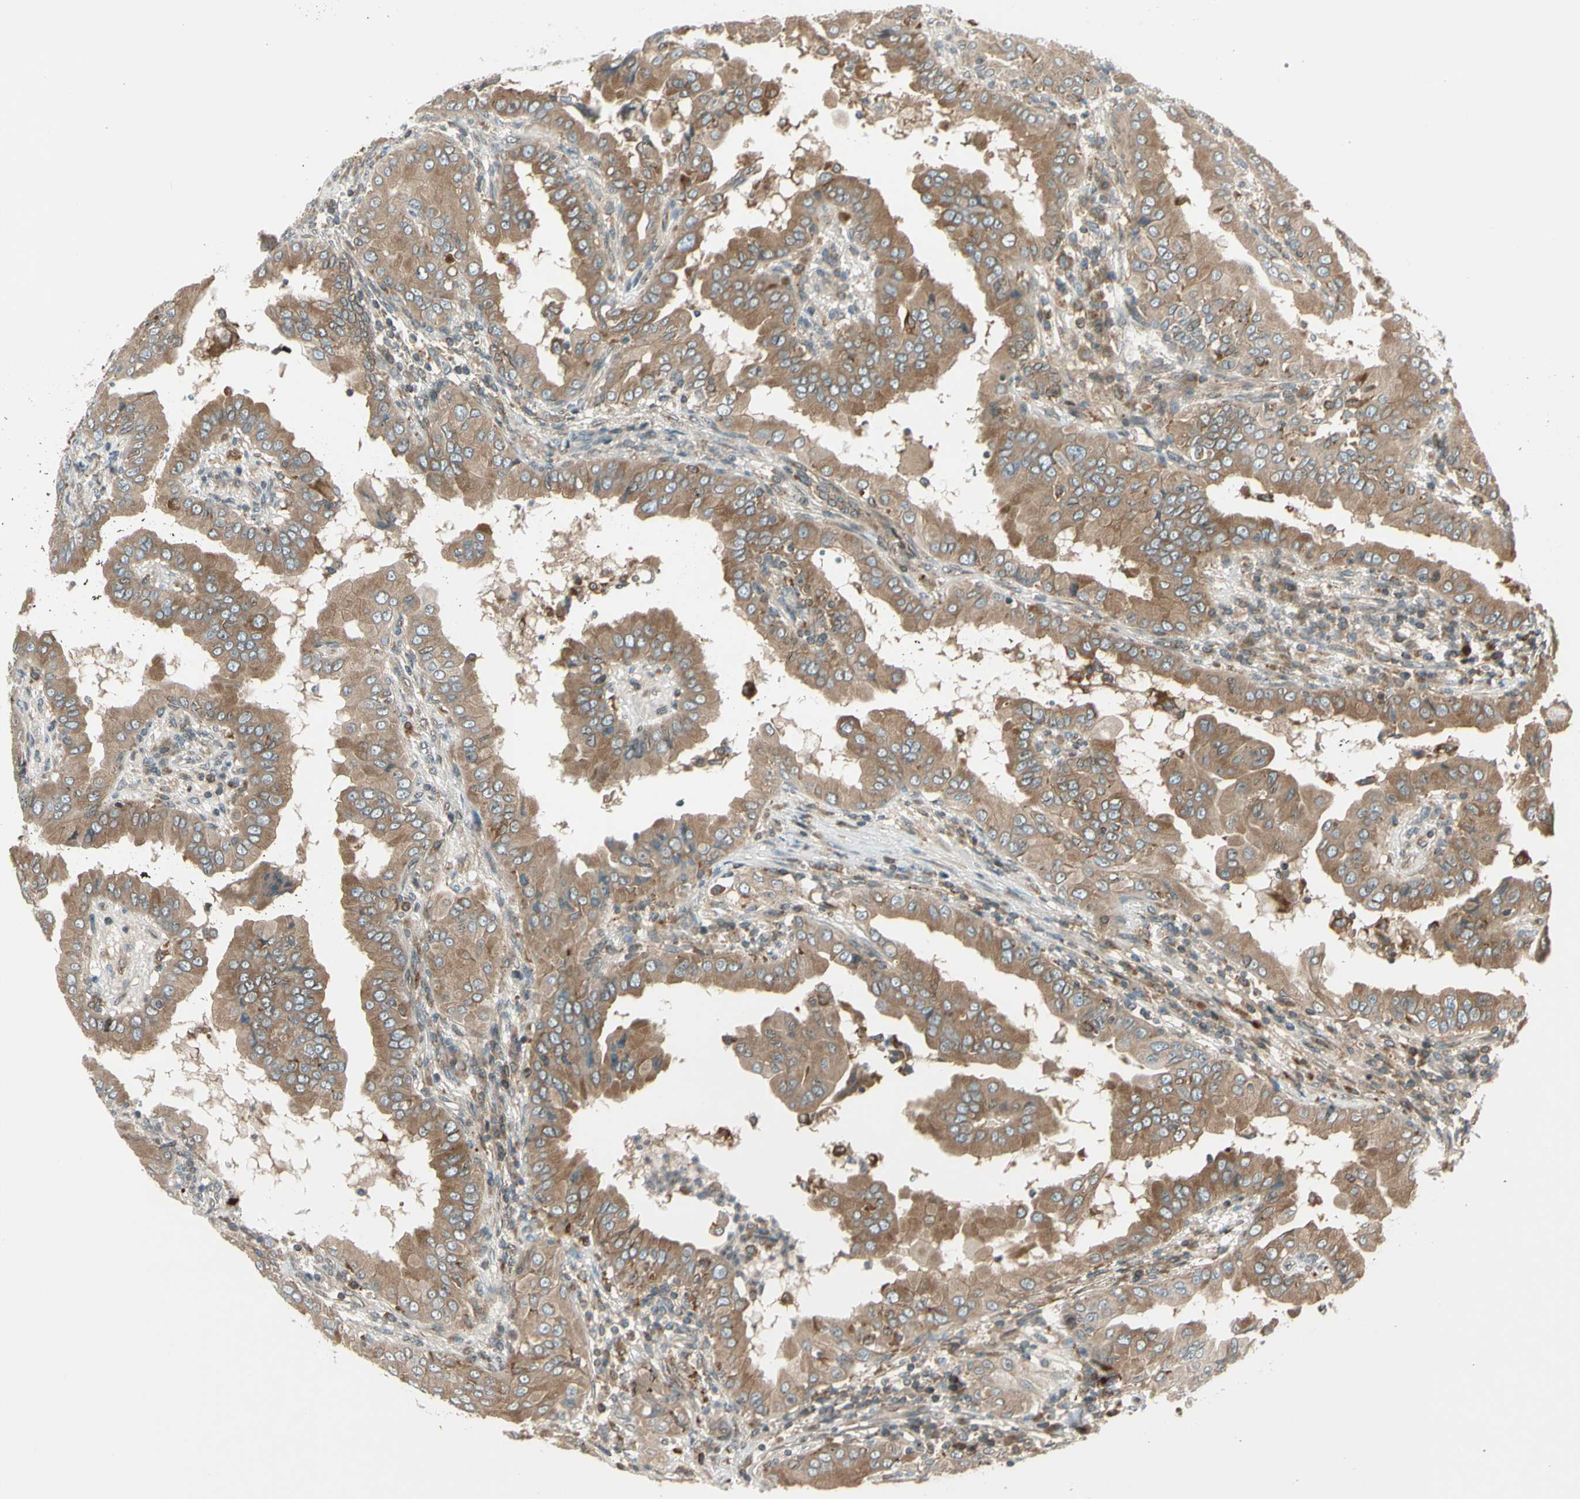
{"staining": {"intensity": "moderate", "quantity": ">75%", "location": "cytoplasmic/membranous"}, "tissue": "thyroid cancer", "cell_type": "Tumor cells", "image_type": "cancer", "snomed": [{"axis": "morphology", "description": "Papillary adenocarcinoma, NOS"}, {"axis": "topography", "description": "Thyroid gland"}], "caption": "Protein staining of thyroid cancer (papillary adenocarcinoma) tissue exhibits moderate cytoplasmic/membranous expression in approximately >75% of tumor cells. The staining was performed using DAB (3,3'-diaminobenzidine) to visualize the protein expression in brown, while the nuclei were stained in blue with hematoxylin (Magnification: 20x).", "gene": "TRIO", "patient": {"sex": "male", "age": 33}}